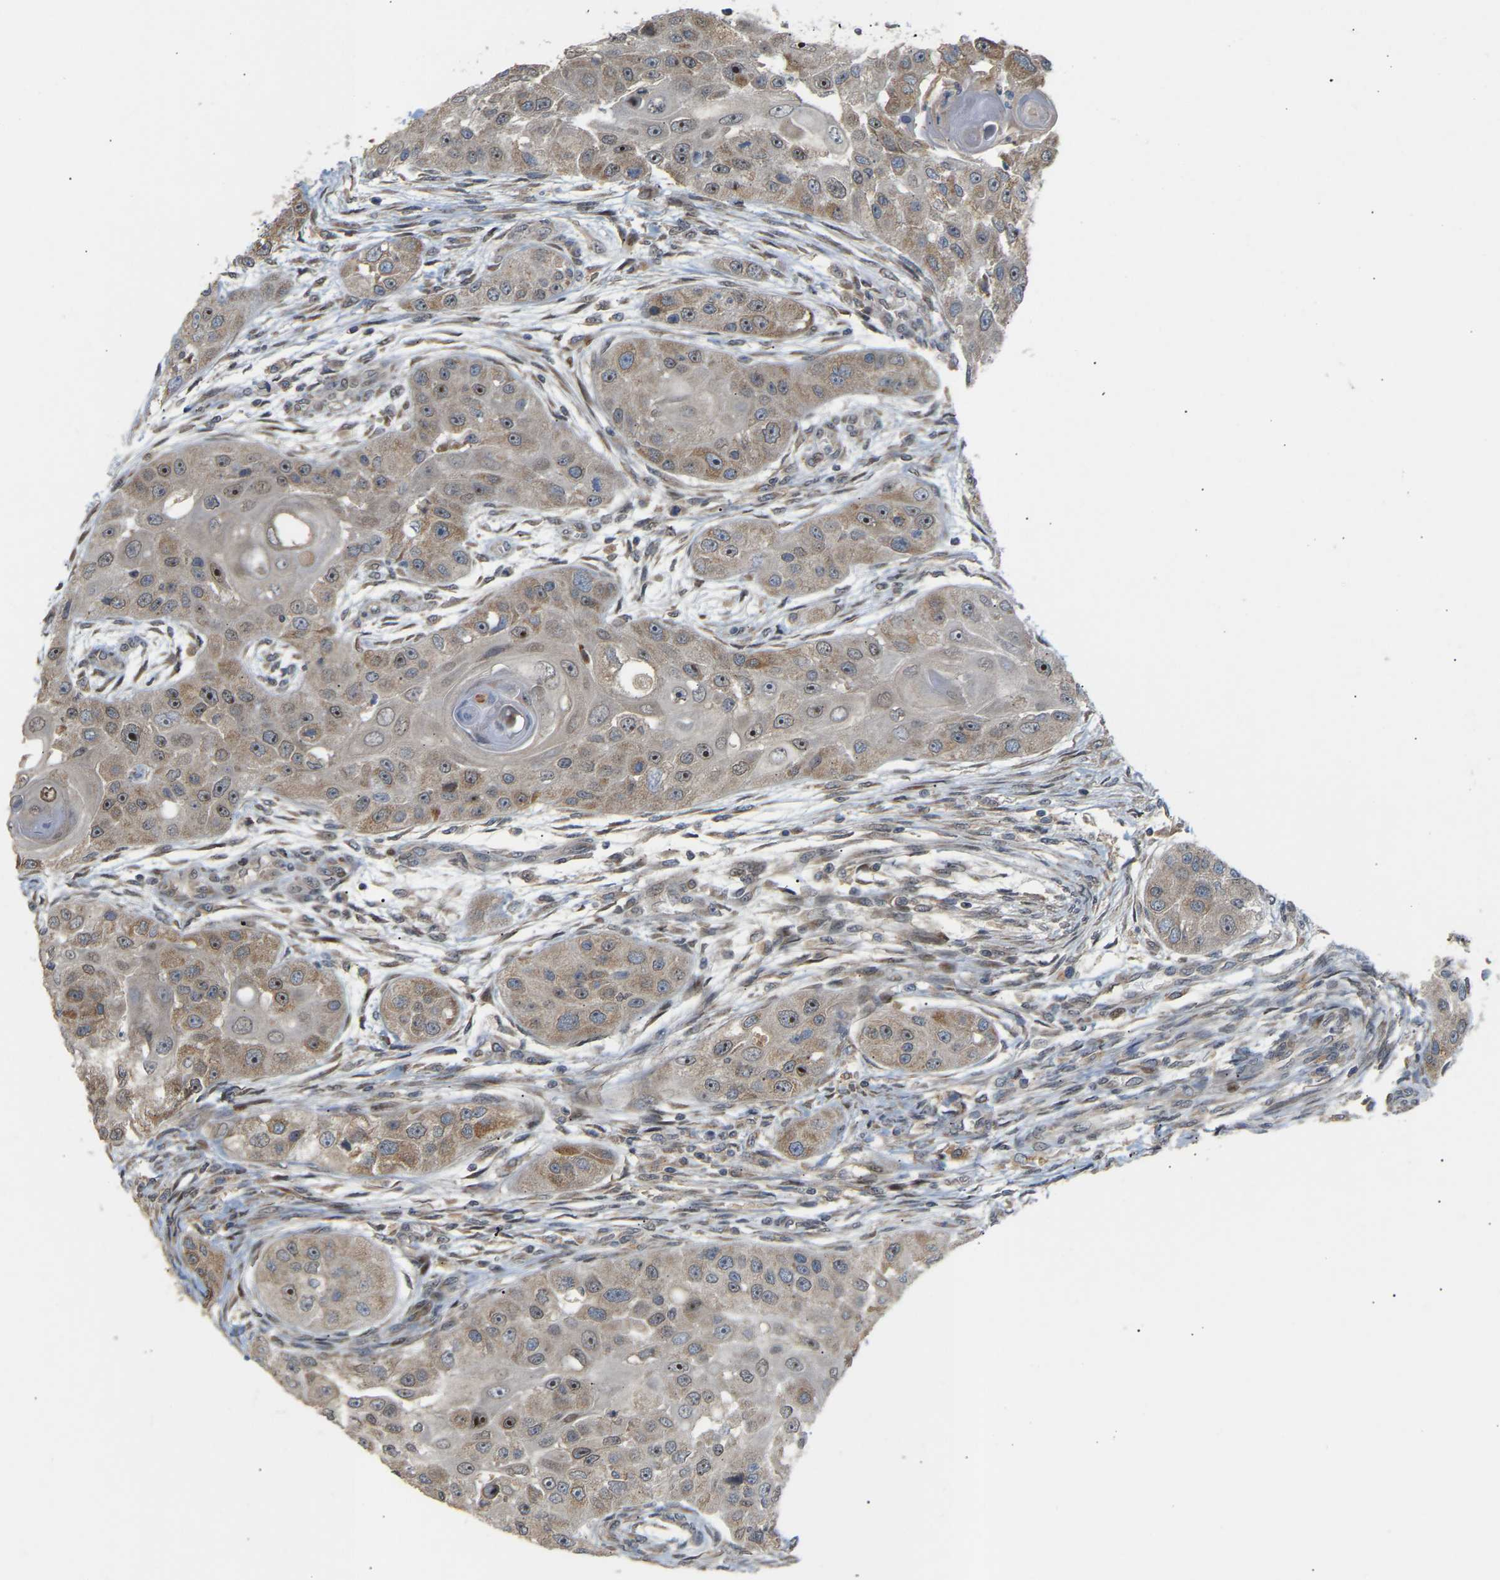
{"staining": {"intensity": "moderate", "quantity": "25%-75%", "location": "cytoplasmic/membranous"}, "tissue": "head and neck cancer", "cell_type": "Tumor cells", "image_type": "cancer", "snomed": [{"axis": "morphology", "description": "Normal tissue, NOS"}, {"axis": "morphology", "description": "Squamous cell carcinoma, NOS"}, {"axis": "topography", "description": "Skeletal muscle"}, {"axis": "topography", "description": "Head-Neck"}], "caption": "This image reveals immunohistochemistry staining of head and neck cancer, with medium moderate cytoplasmic/membranous positivity in approximately 25%-75% of tumor cells.", "gene": "PTPN4", "patient": {"sex": "male", "age": 51}}